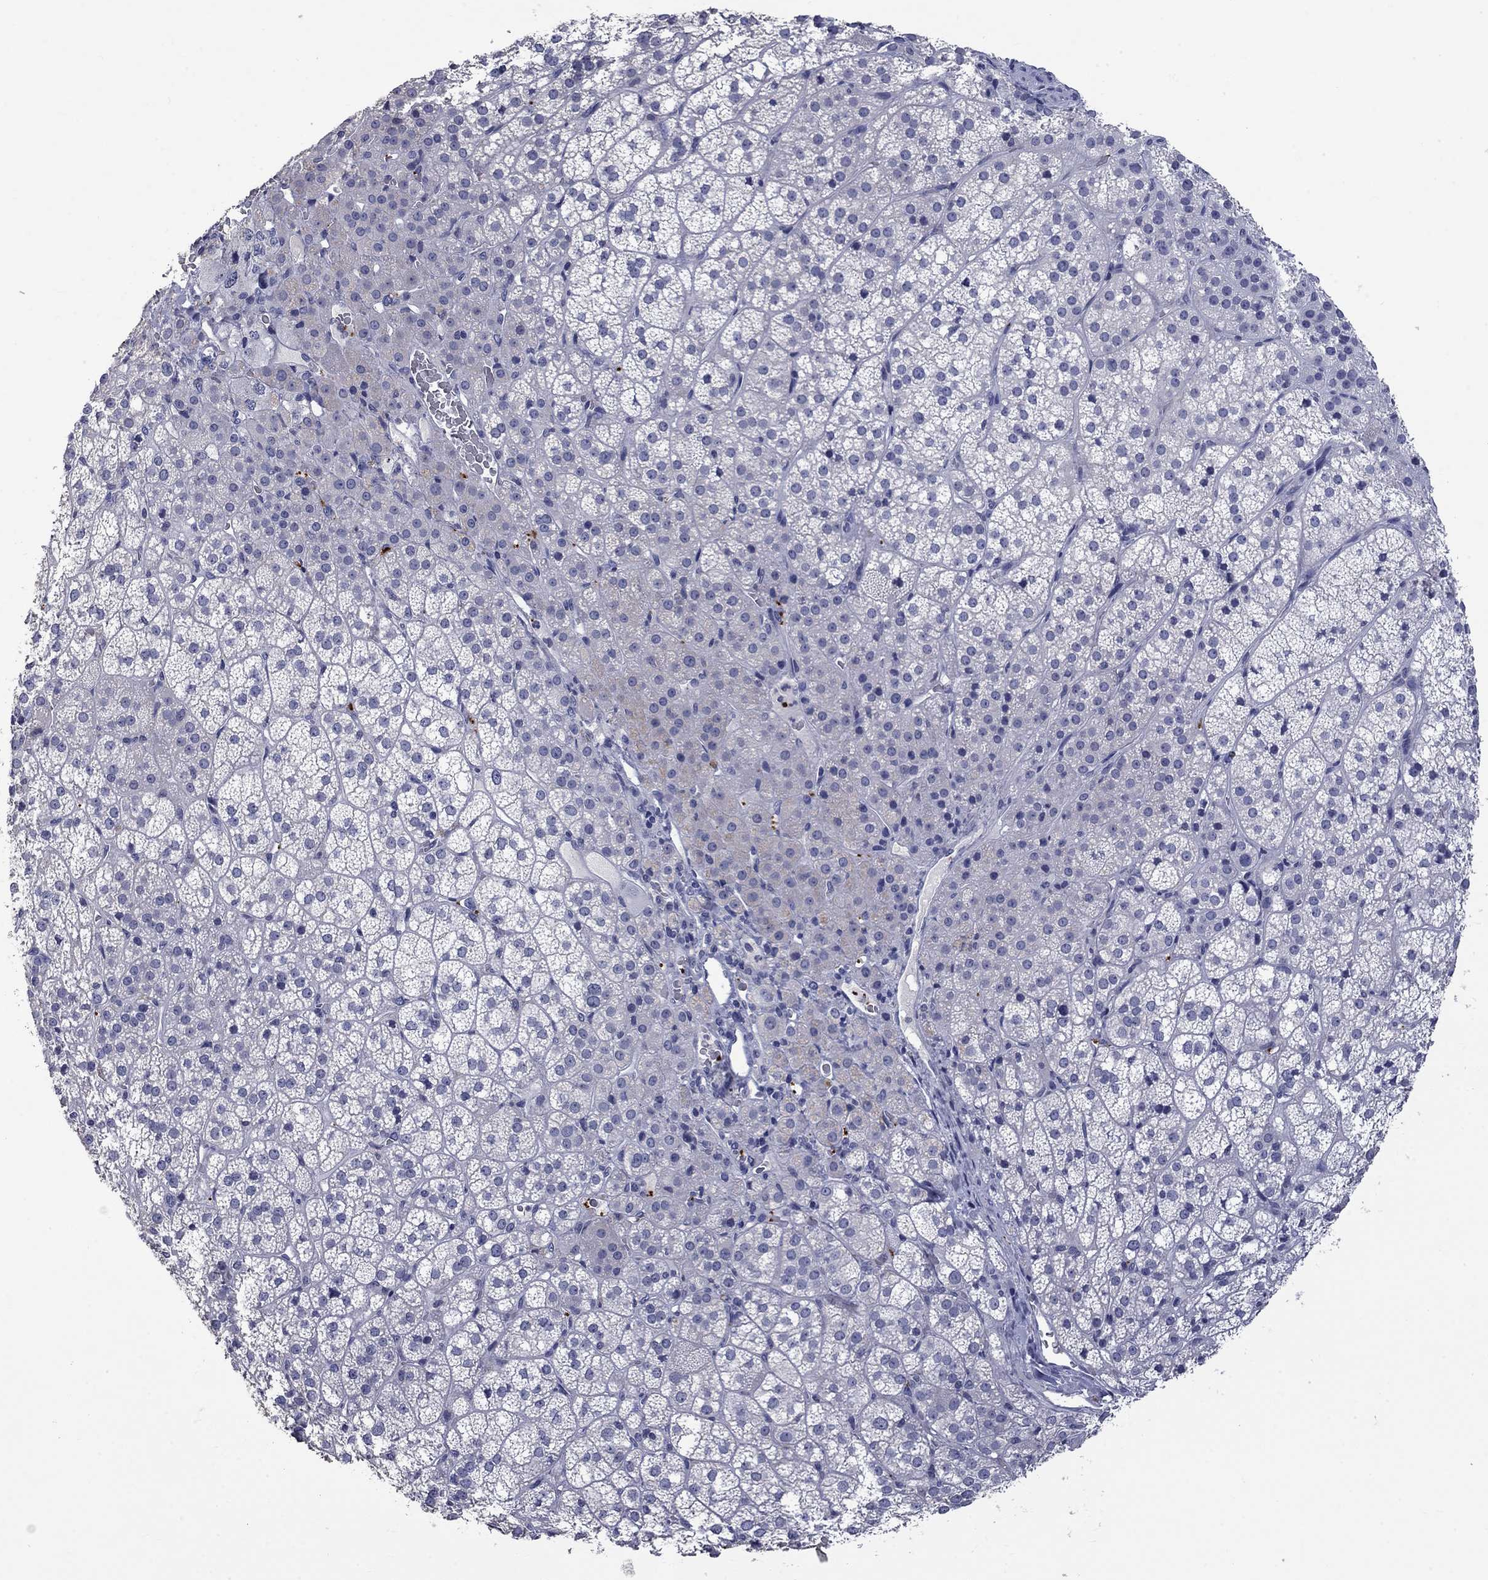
{"staining": {"intensity": "negative", "quantity": "none", "location": "none"}, "tissue": "adrenal gland", "cell_type": "Glandular cells", "image_type": "normal", "snomed": [{"axis": "morphology", "description": "Normal tissue, NOS"}, {"axis": "topography", "description": "Adrenal gland"}], "caption": "IHC histopathology image of normal human adrenal gland stained for a protein (brown), which demonstrates no staining in glandular cells. The staining is performed using DAB (3,3'-diaminobenzidine) brown chromogen with nuclei counter-stained in using hematoxylin.", "gene": "PLEK", "patient": {"sex": "female", "age": 60}}